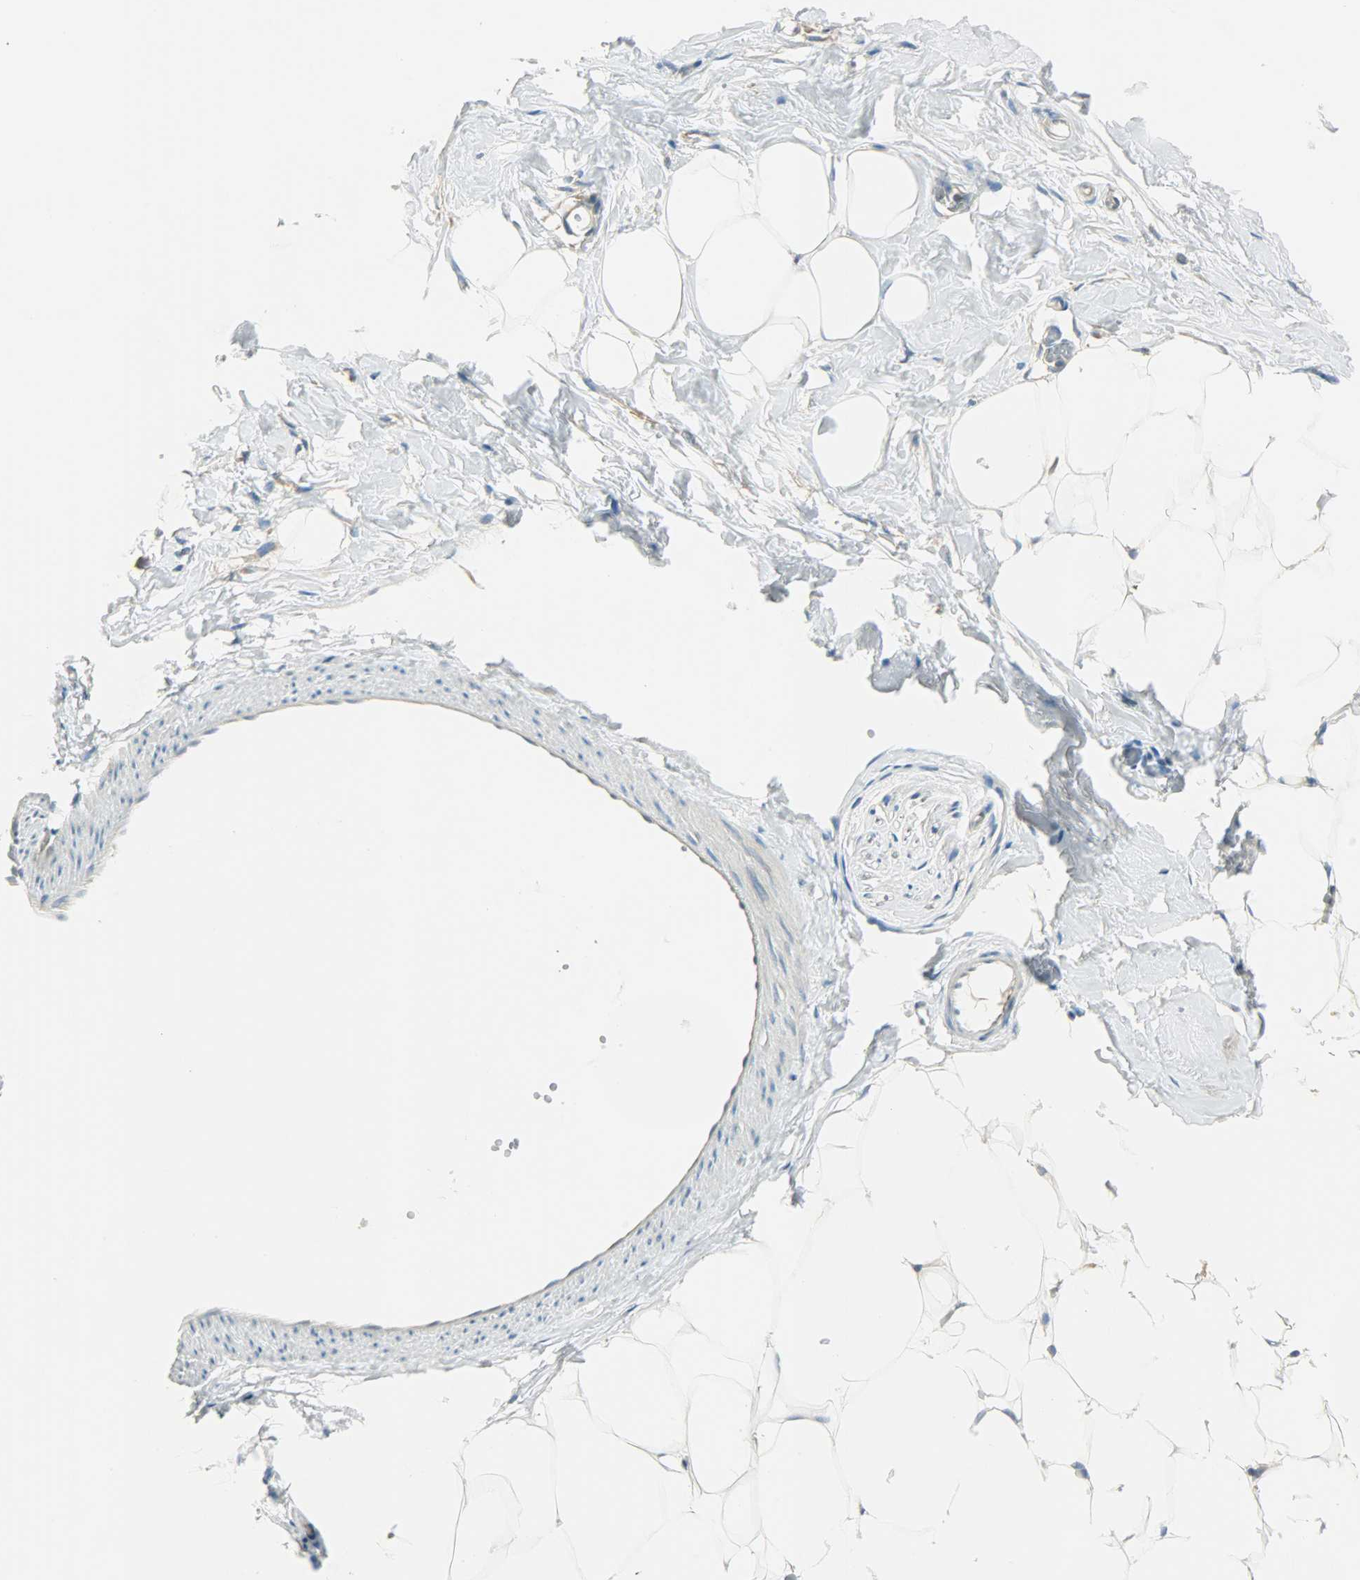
{"staining": {"intensity": "negative", "quantity": "none", "location": "none"}, "tissue": "breast", "cell_type": "Adipocytes", "image_type": "normal", "snomed": [{"axis": "morphology", "description": "Normal tissue, NOS"}, {"axis": "topography", "description": "Breast"}, {"axis": "topography", "description": "Adipose tissue"}], "caption": "Protein analysis of benign breast shows no significant positivity in adipocytes.", "gene": "TSC22D2", "patient": {"sex": "female", "age": 25}}